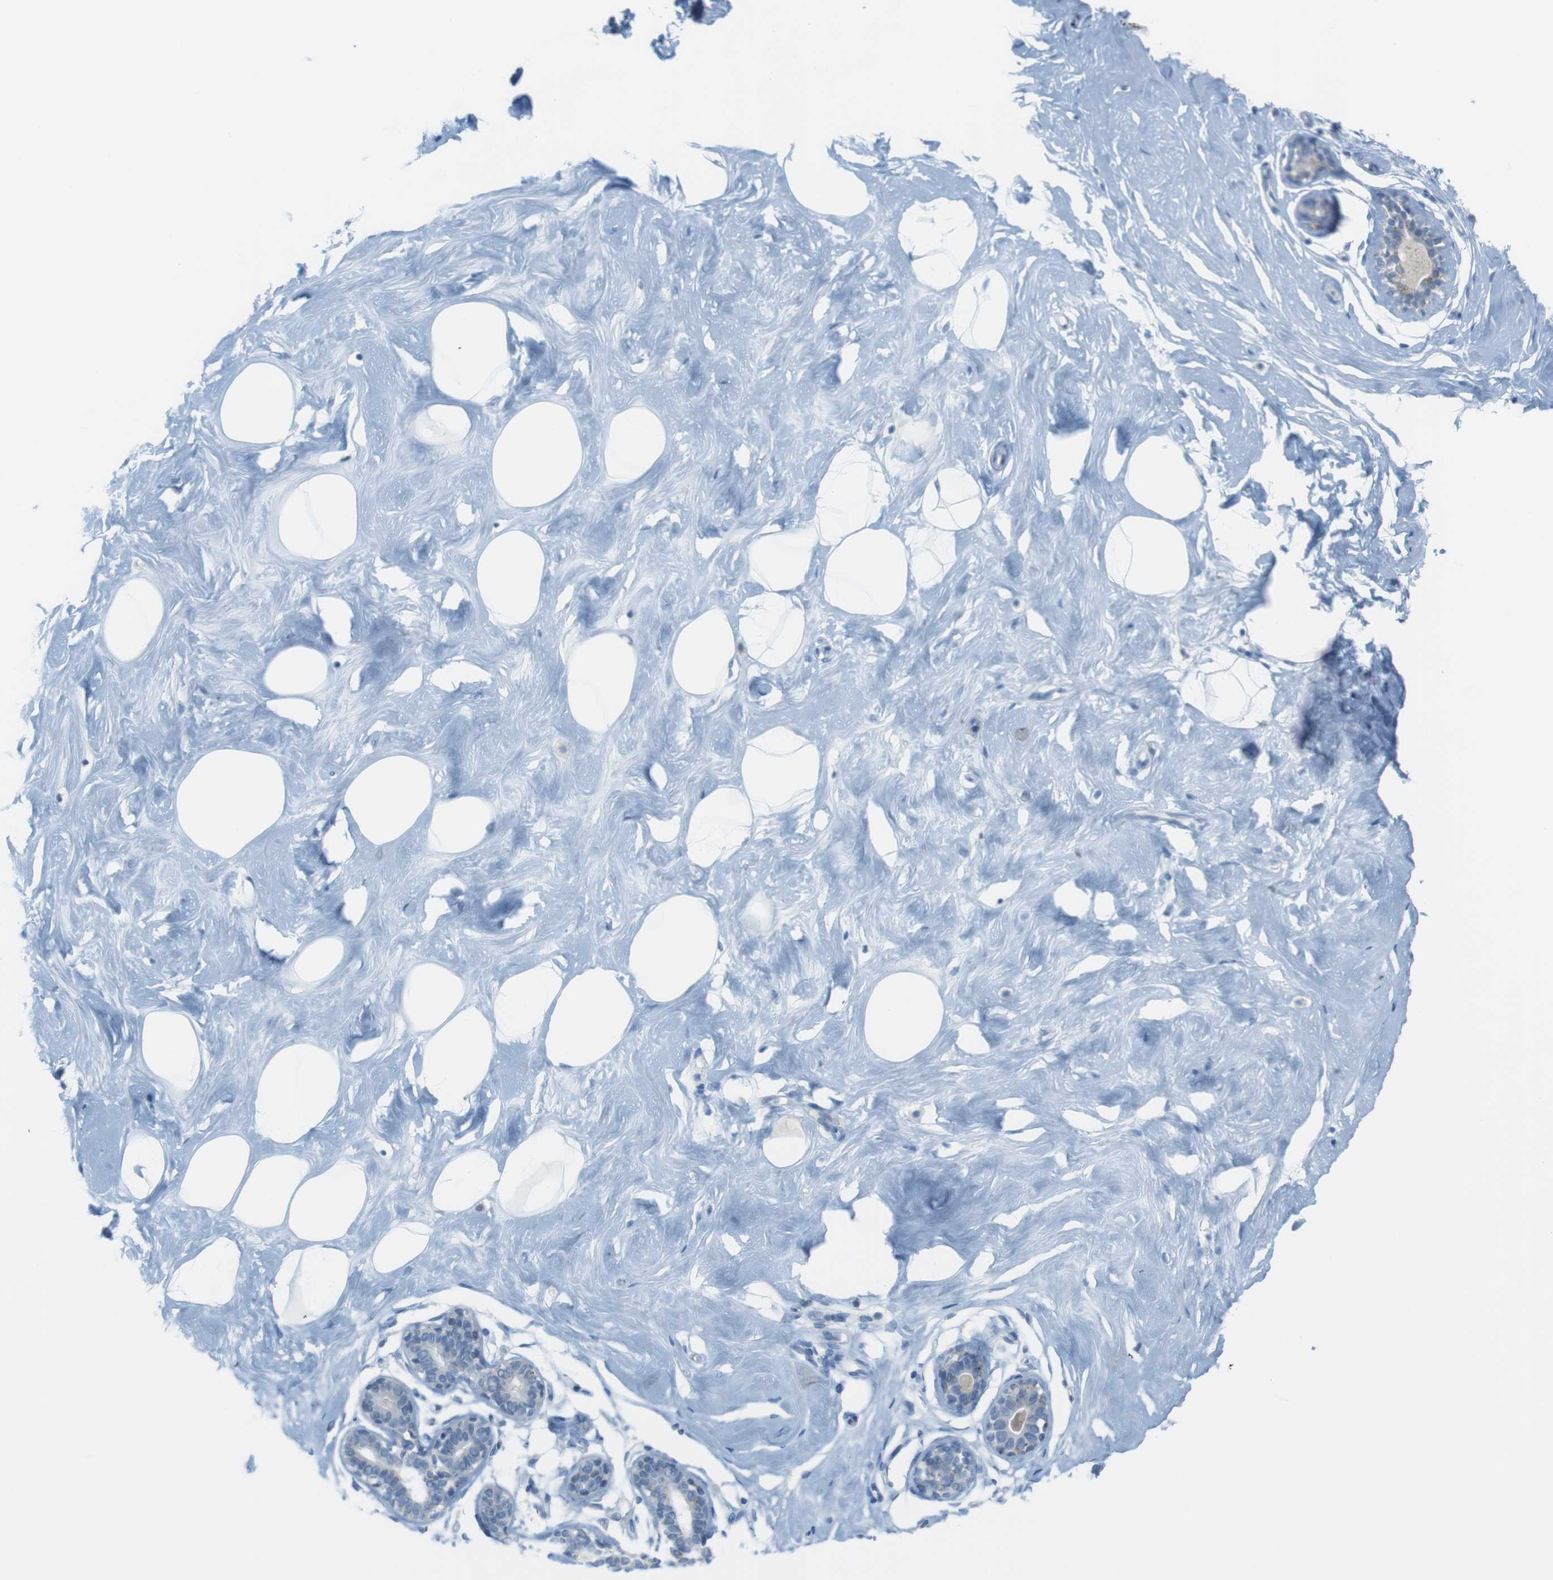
{"staining": {"intensity": "negative", "quantity": "none", "location": "none"}, "tissue": "breast", "cell_type": "Adipocytes", "image_type": "normal", "snomed": [{"axis": "morphology", "description": "Normal tissue, NOS"}, {"axis": "topography", "description": "Breast"}], "caption": "Micrograph shows no protein staining in adipocytes of benign breast.", "gene": "YIPF1", "patient": {"sex": "female", "age": 23}}